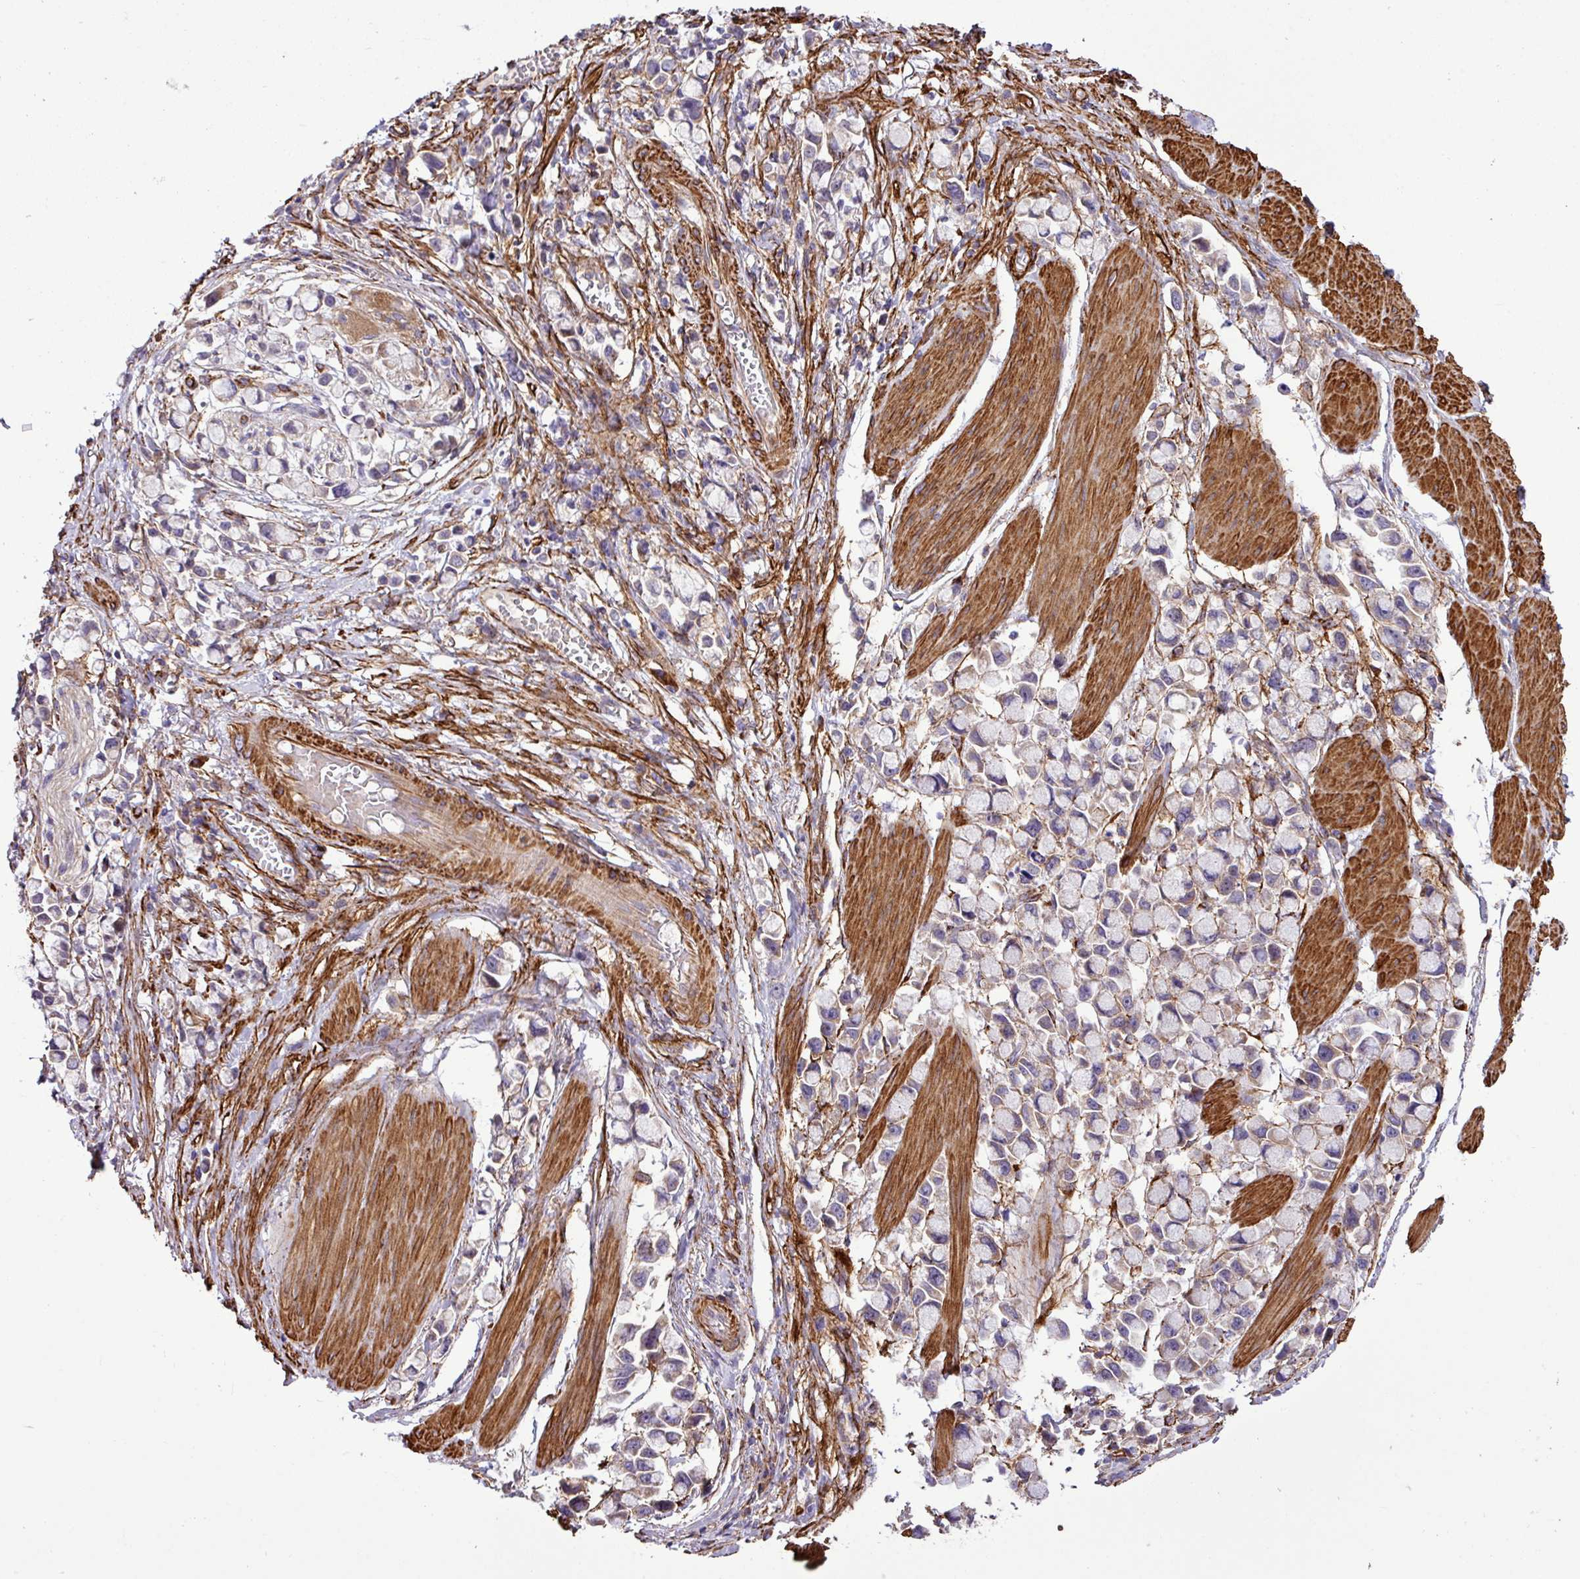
{"staining": {"intensity": "weak", "quantity": "<25%", "location": "cytoplasmic/membranous"}, "tissue": "stomach cancer", "cell_type": "Tumor cells", "image_type": "cancer", "snomed": [{"axis": "morphology", "description": "Adenocarcinoma, NOS"}, {"axis": "topography", "description": "Stomach"}], "caption": "Immunohistochemistry (IHC) of stomach cancer (adenocarcinoma) demonstrates no staining in tumor cells.", "gene": "FAM47E", "patient": {"sex": "female", "age": 81}}